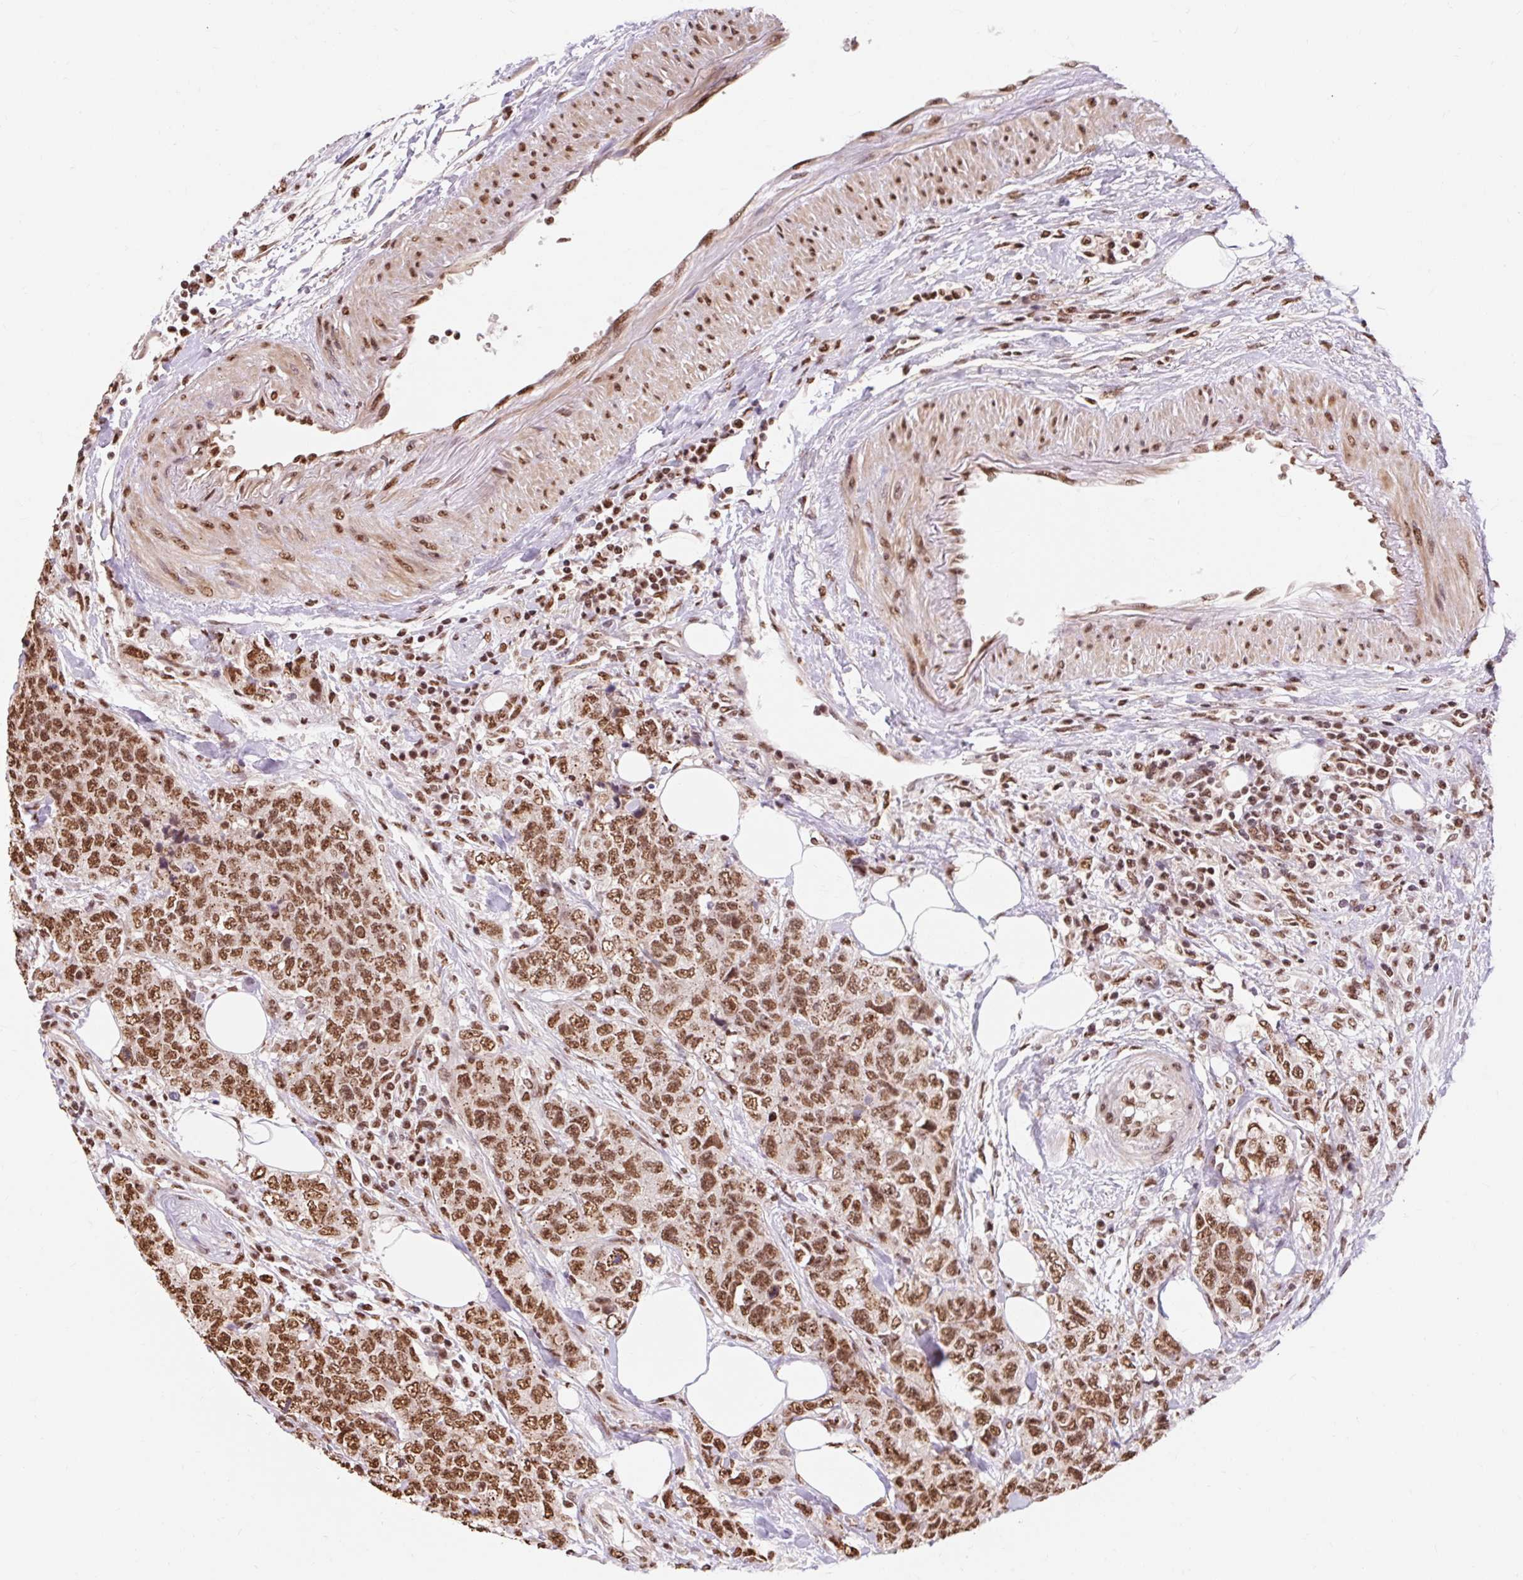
{"staining": {"intensity": "moderate", "quantity": ">75%", "location": "nuclear"}, "tissue": "urothelial cancer", "cell_type": "Tumor cells", "image_type": "cancer", "snomed": [{"axis": "morphology", "description": "Urothelial carcinoma, High grade"}, {"axis": "topography", "description": "Urinary bladder"}], "caption": "Human urothelial carcinoma (high-grade) stained with a protein marker exhibits moderate staining in tumor cells.", "gene": "BICRA", "patient": {"sex": "female", "age": 78}}